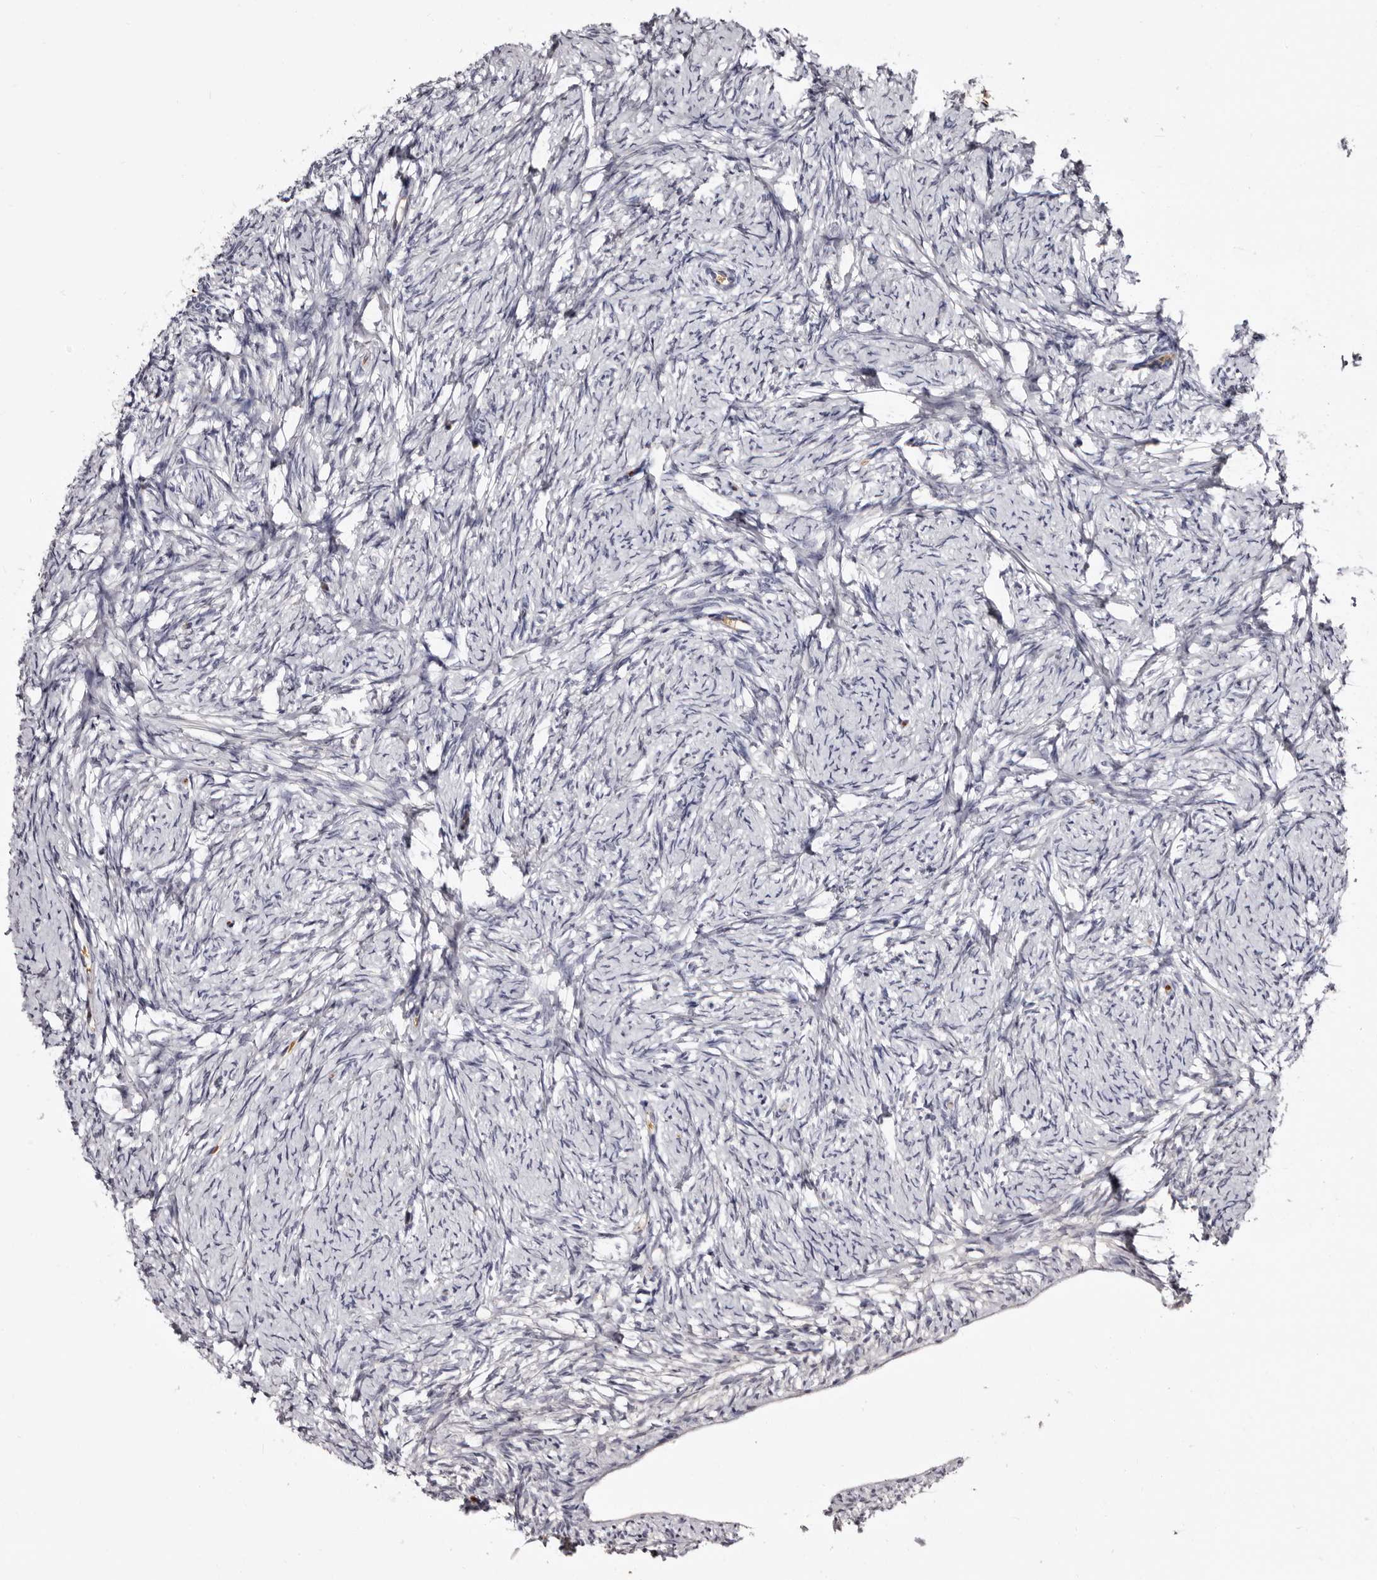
{"staining": {"intensity": "strong", "quantity": ">75%", "location": "cytoplasmic/membranous"}, "tissue": "ovary", "cell_type": "Follicle cells", "image_type": "normal", "snomed": [{"axis": "morphology", "description": "Normal tissue, NOS"}, {"axis": "topography", "description": "Ovary"}], "caption": "A high-resolution micrograph shows immunohistochemistry (IHC) staining of benign ovary, which shows strong cytoplasmic/membranous expression in approximately >75% of follicle cells.", "gene": "BPGM", "patient": {"sex": "female", "age": 34}}